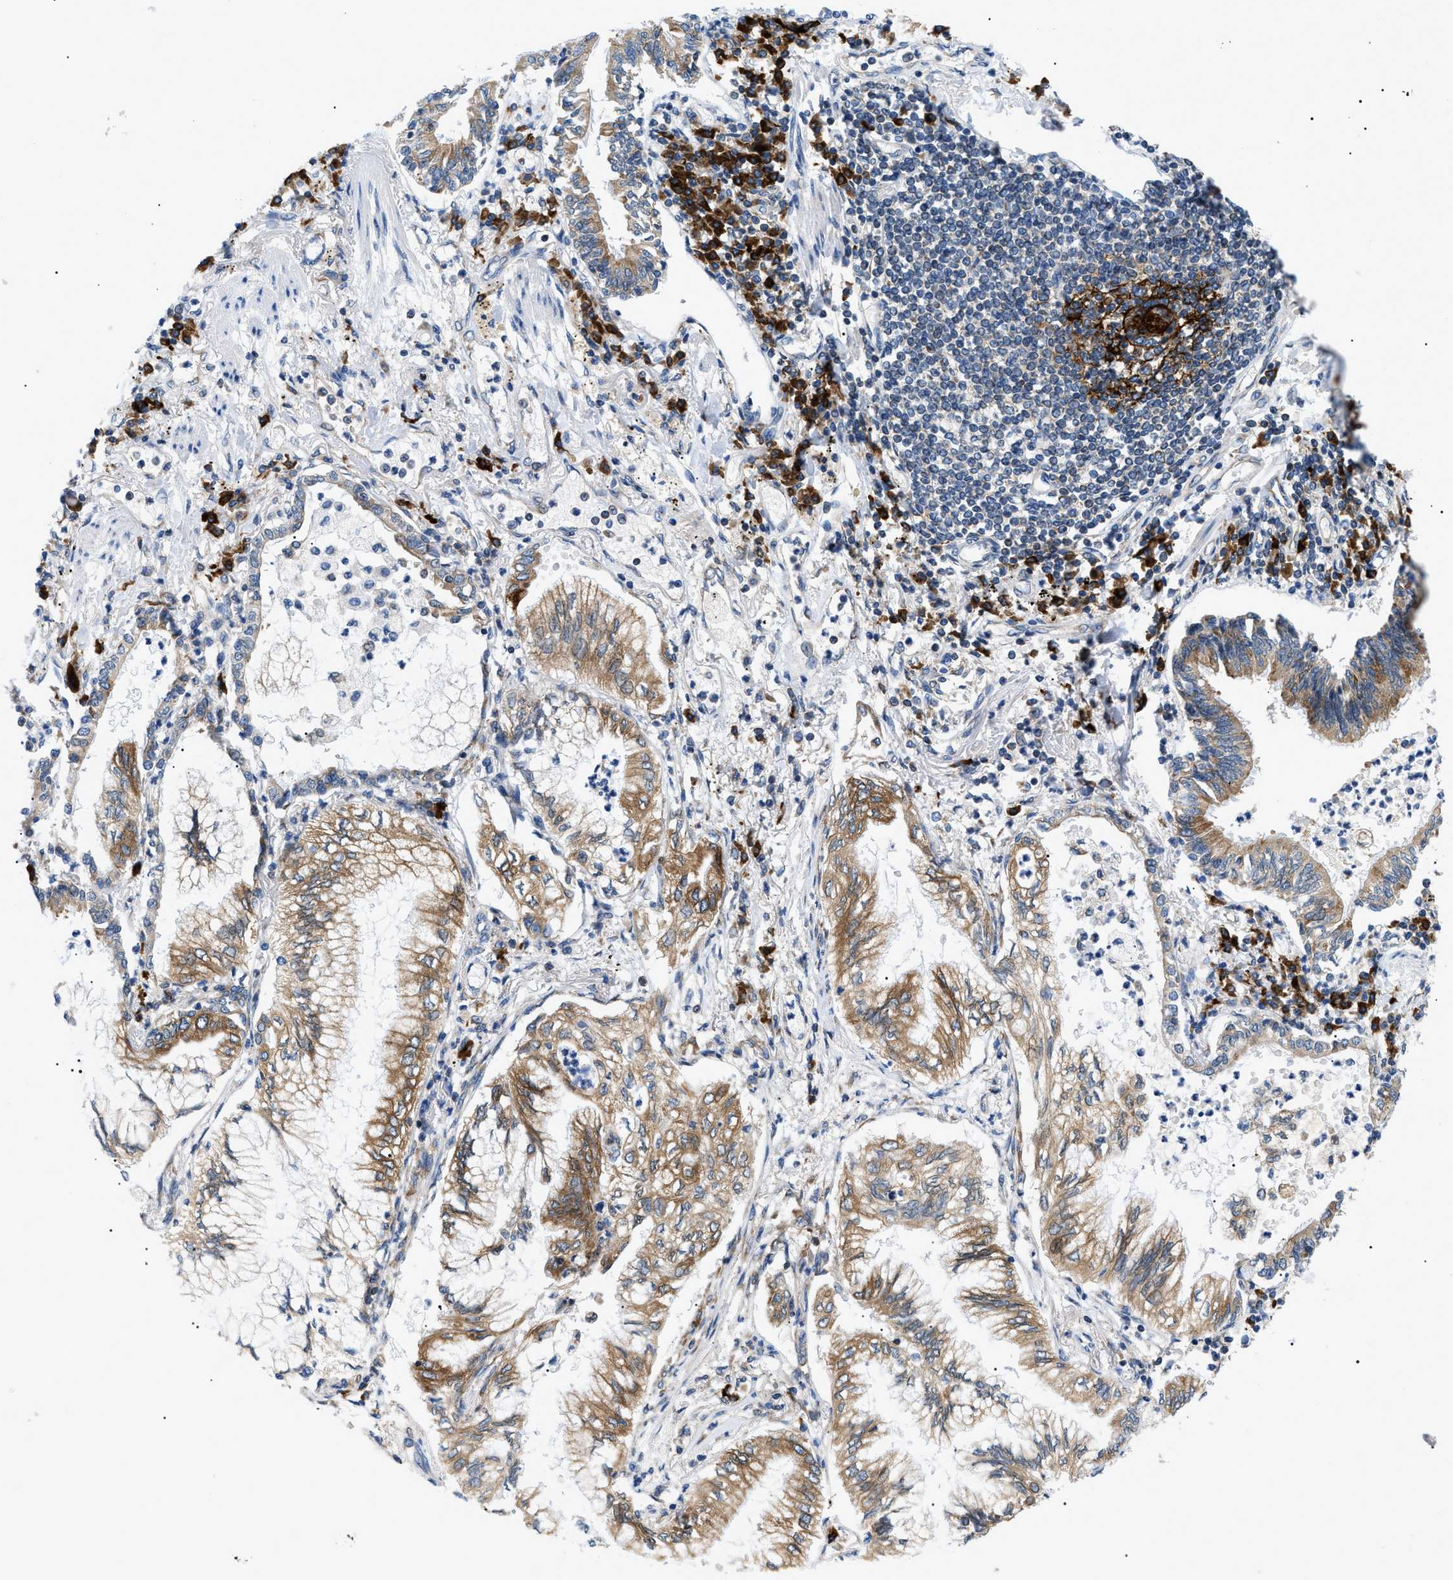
{"staining": {"intensity": "moderate", "quantity": ">75%", "location": "cytoplasmic/membranous"}, "tissue": "lung cancer", "cell_type": "Tumor cells", "image_type": "cancer", "snomed": [{"axis": "morphology", "description": "Normal tissue, NOS"}, {"axis": "morphology", "description": "Adenocarcinoma, NOS"}, {"axis": "topography", "description": "Bronchus"}, {"axis": "topography", "description": "Lung"}], "caption": "Adenocarcinoma (lung) stained with a brown dye shows moderate cytoplasmic/membranous positive expression in about >75% of tumor cells.", "gene": "DERL1", "patient": {"sex": "female", "age": 70}}